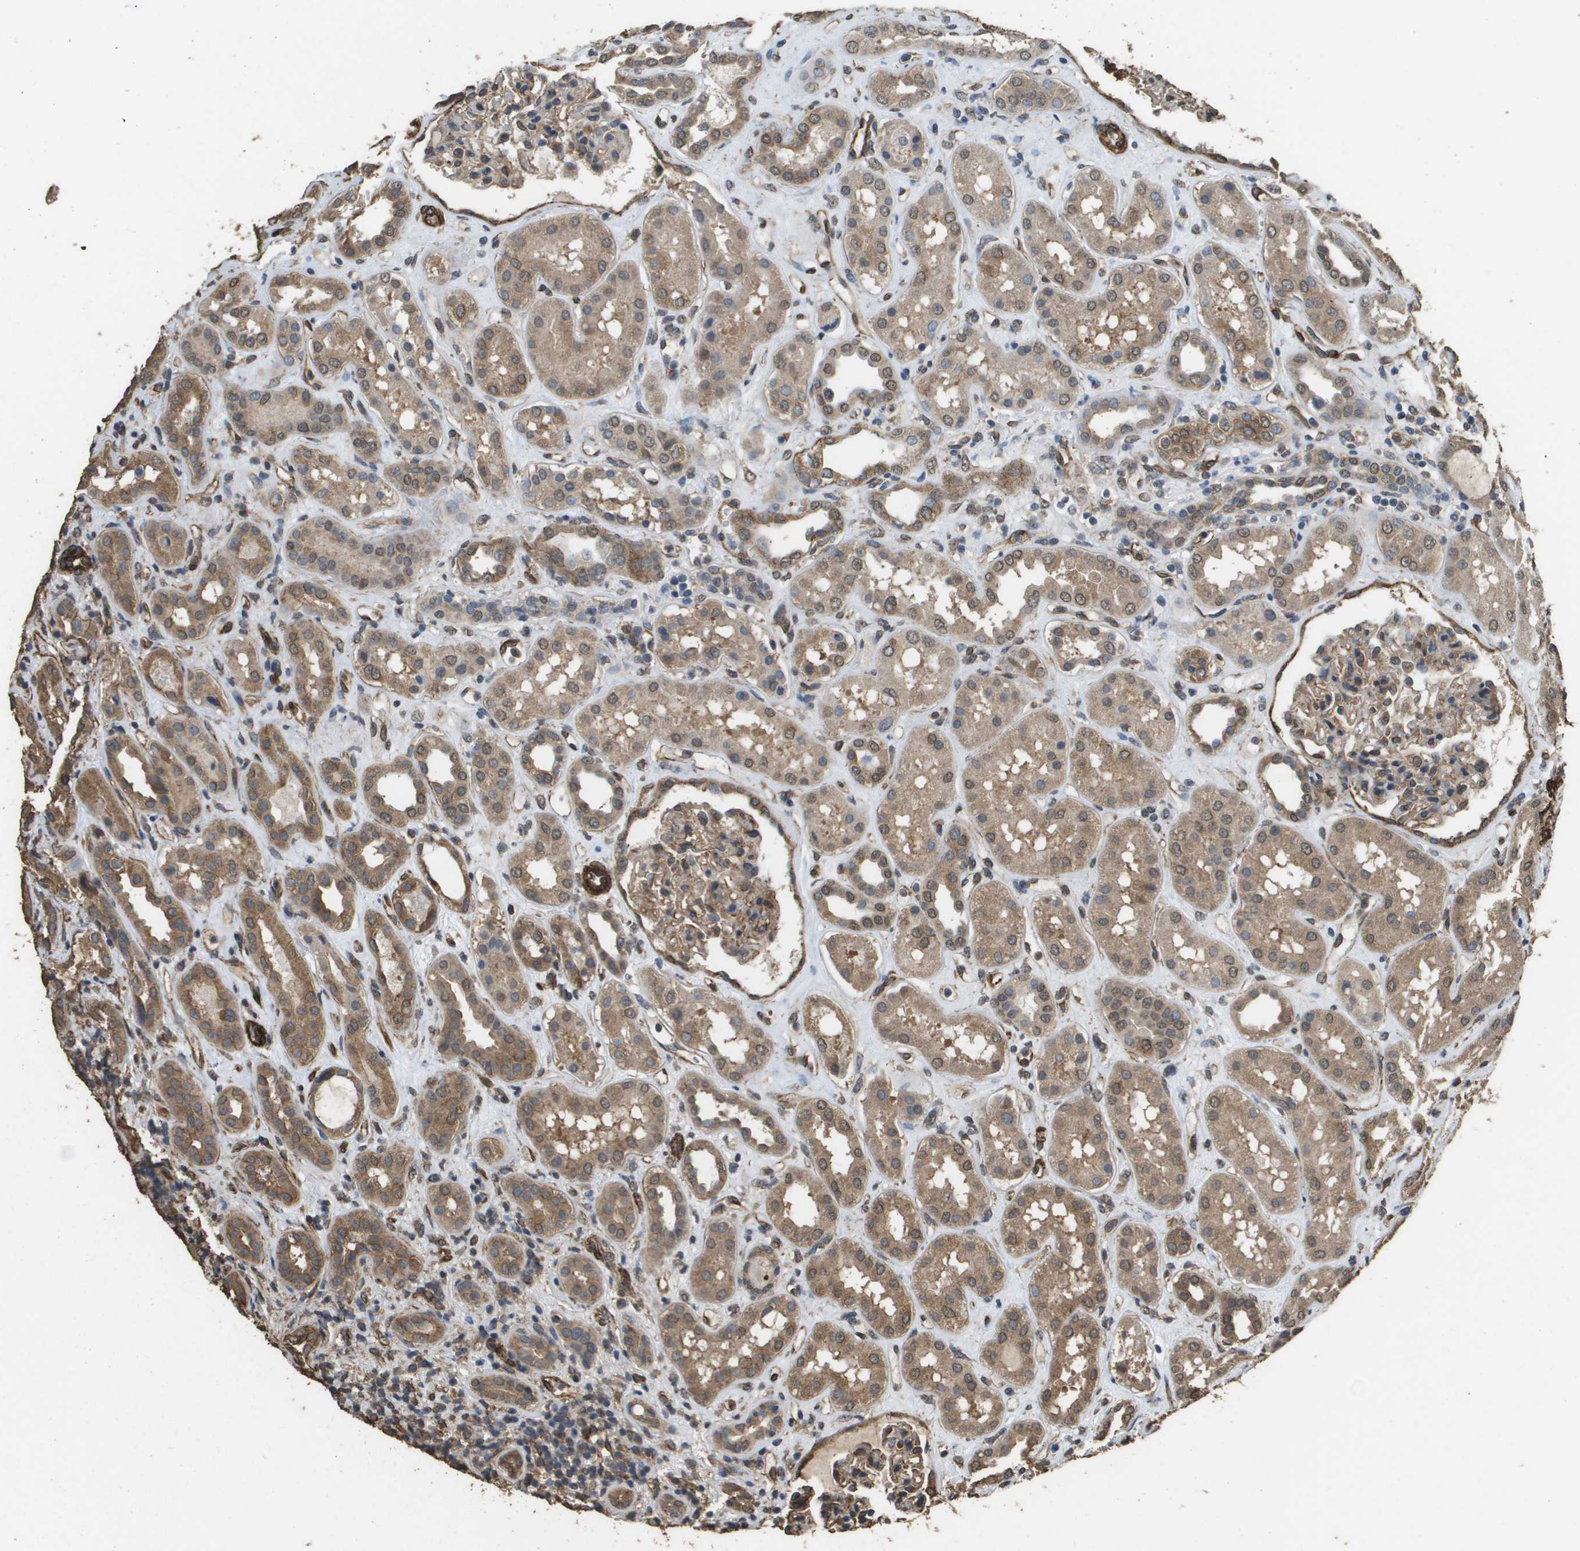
{"staining": {"intensity": "moderate", "quantity": ">75%", "location": "cytoplasmic/membranous,nuclear"}, "tissue": "kidney", "cell_type": "Cells in glomeruli", "image_type": "normal", "snomed": [{"axis": "morphology", "description": "Normal tissue, NOS"}, {"axis": "topography", "description": "Kidney"}], "caption": "Kidney stained with DAB immunohistochemistry demonstrates medium levels of moderate cytoplasmic/membranous,nuclear positivity in approximately >75% of cells in glomeruli.", "gene": "AAMP", "patient": {"sex": "male", "age": 59}}